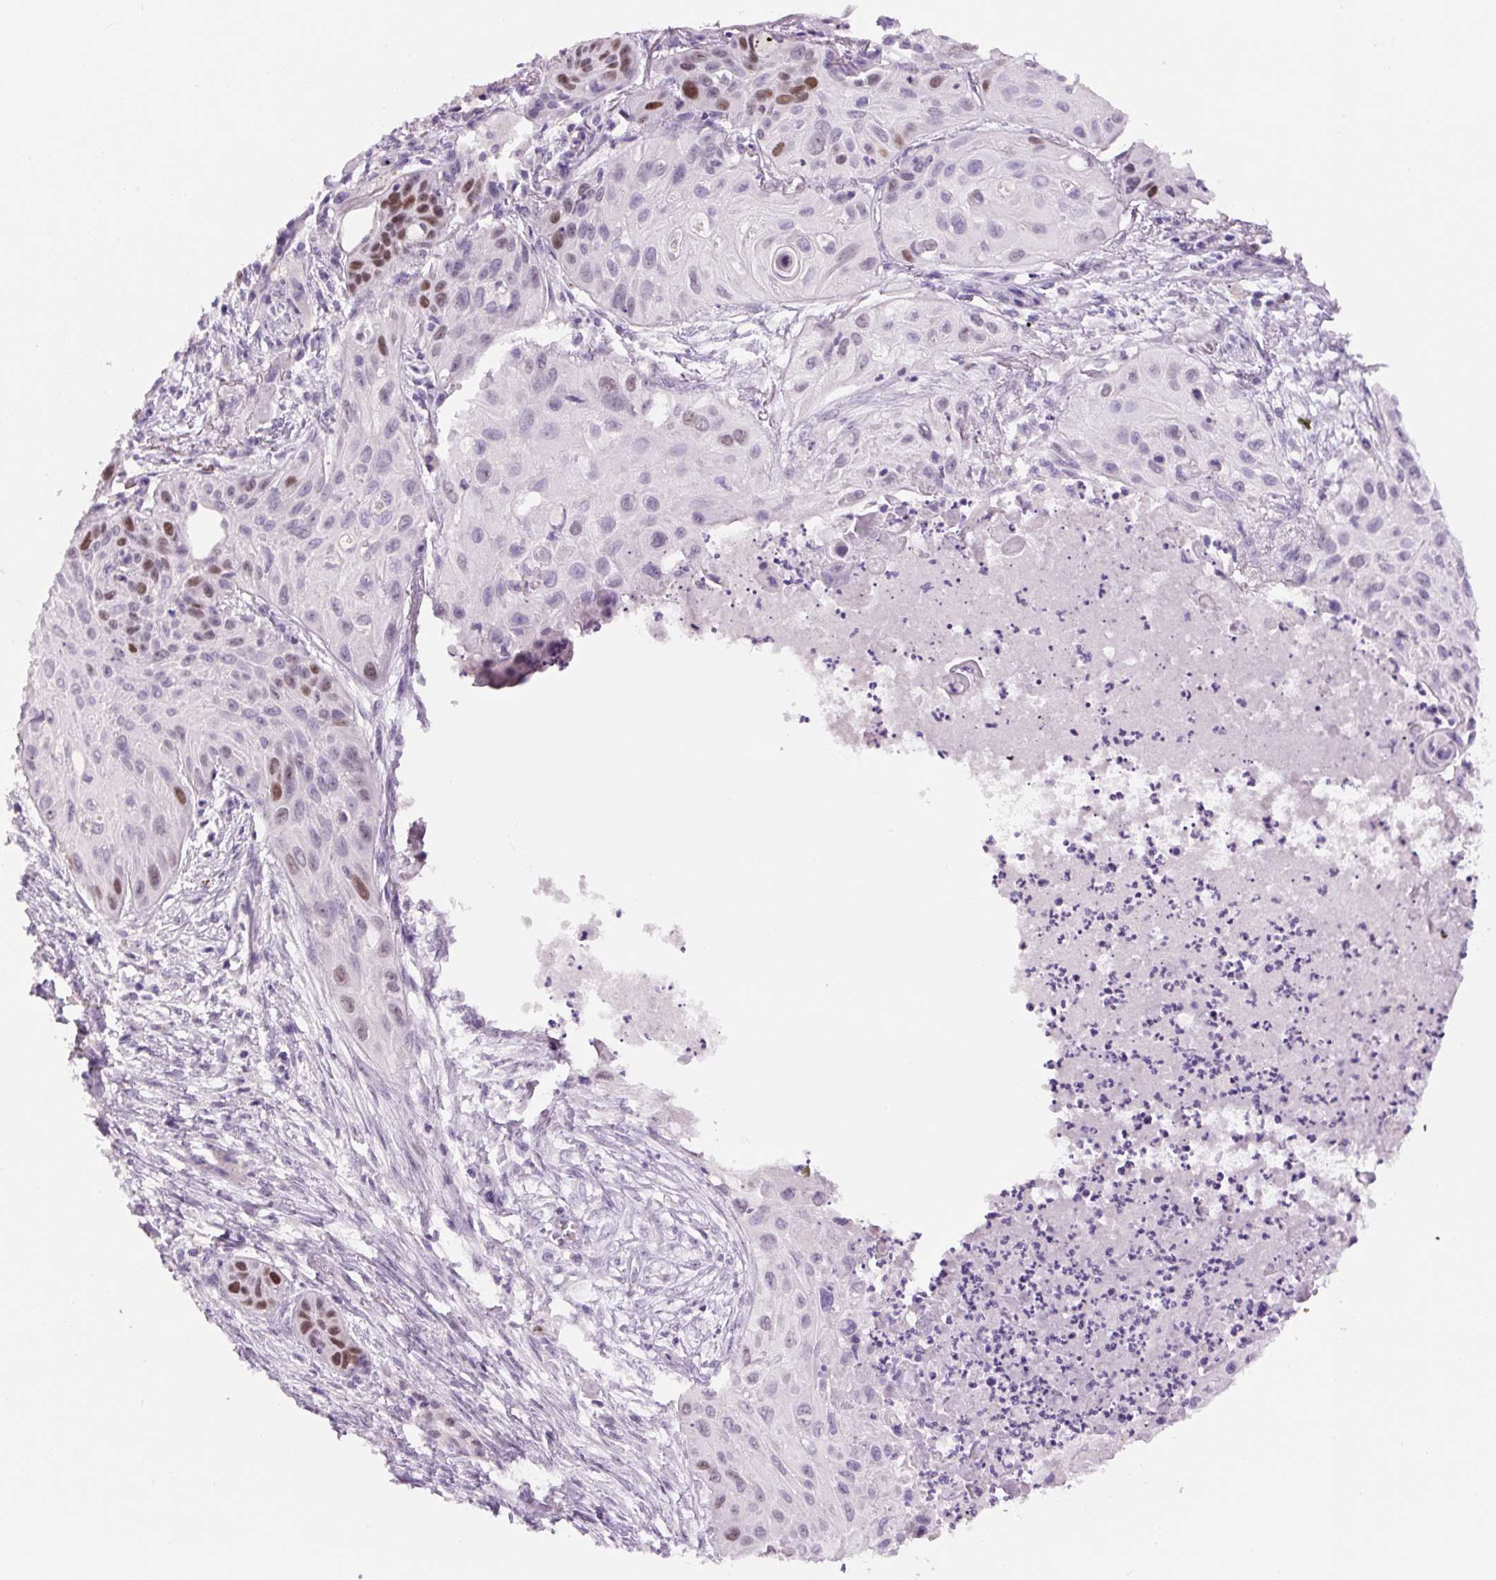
{"staining": {"intensity": "moderate", "quantity": "25%-75%", "location": "nuclear"}, "tissue": "lung cancer", "cell_type": "Tumor cells", "image_type": "cancer", "snomed": [{"axis": "morphology", "description": "Squamous cell carcinoma, NOS"}, {"axis": "topography", "description": "Lung"}], "caption": "An IHC image of neoplastic tissue is shown. Protein staining in brown shows moderate nuclear positivity in lung cancer within tumor cells.", "gene": "SIX1", "patient": {"sex": "male", "age": 71}}